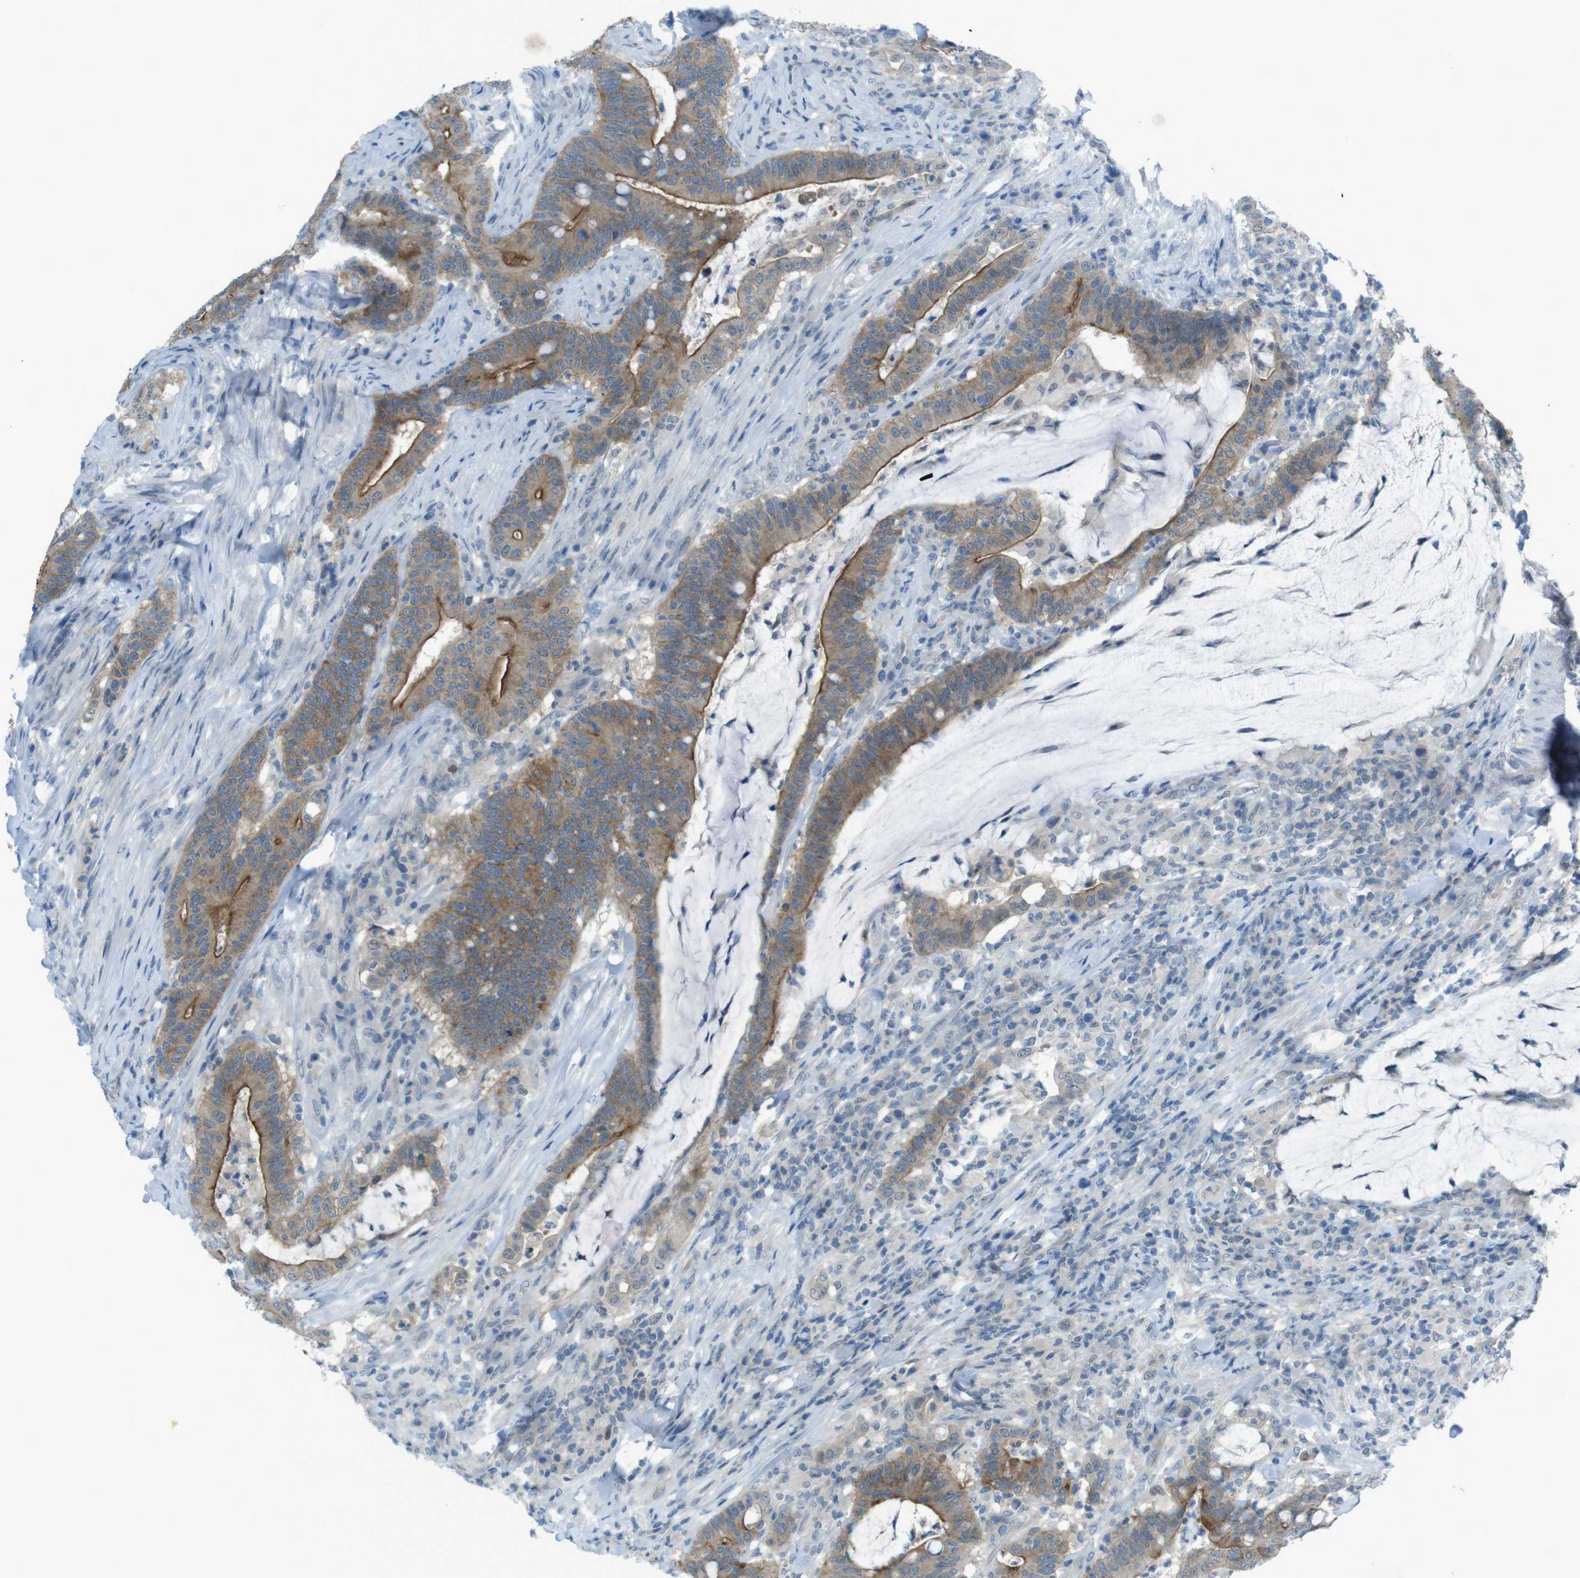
{"staining": {"intensity": "moderate", "quantity": ">75%", "location": "cytoplasmic/membranous"}, "tissue": "colorectal cancer", "cell_type": "Tumor cells", "image_type": "cancer", "snomed": [{"axis": "morphology", "description": "Normal tissue, NOS"}, {"axis": "morphology", "description": "Adenocarcinoma, NOS"}, {"axis": "topography", "description": "Colon"}], "caption": "Human colorectal cancer (adenocarcinoma) stained with a brown dye reveals moderate cytoplasmic/membranous positive positivity in approximately >75% of tumor cells.", "gene": "ZDHHC20", "patient": {"sex": "female", "age": 66}}